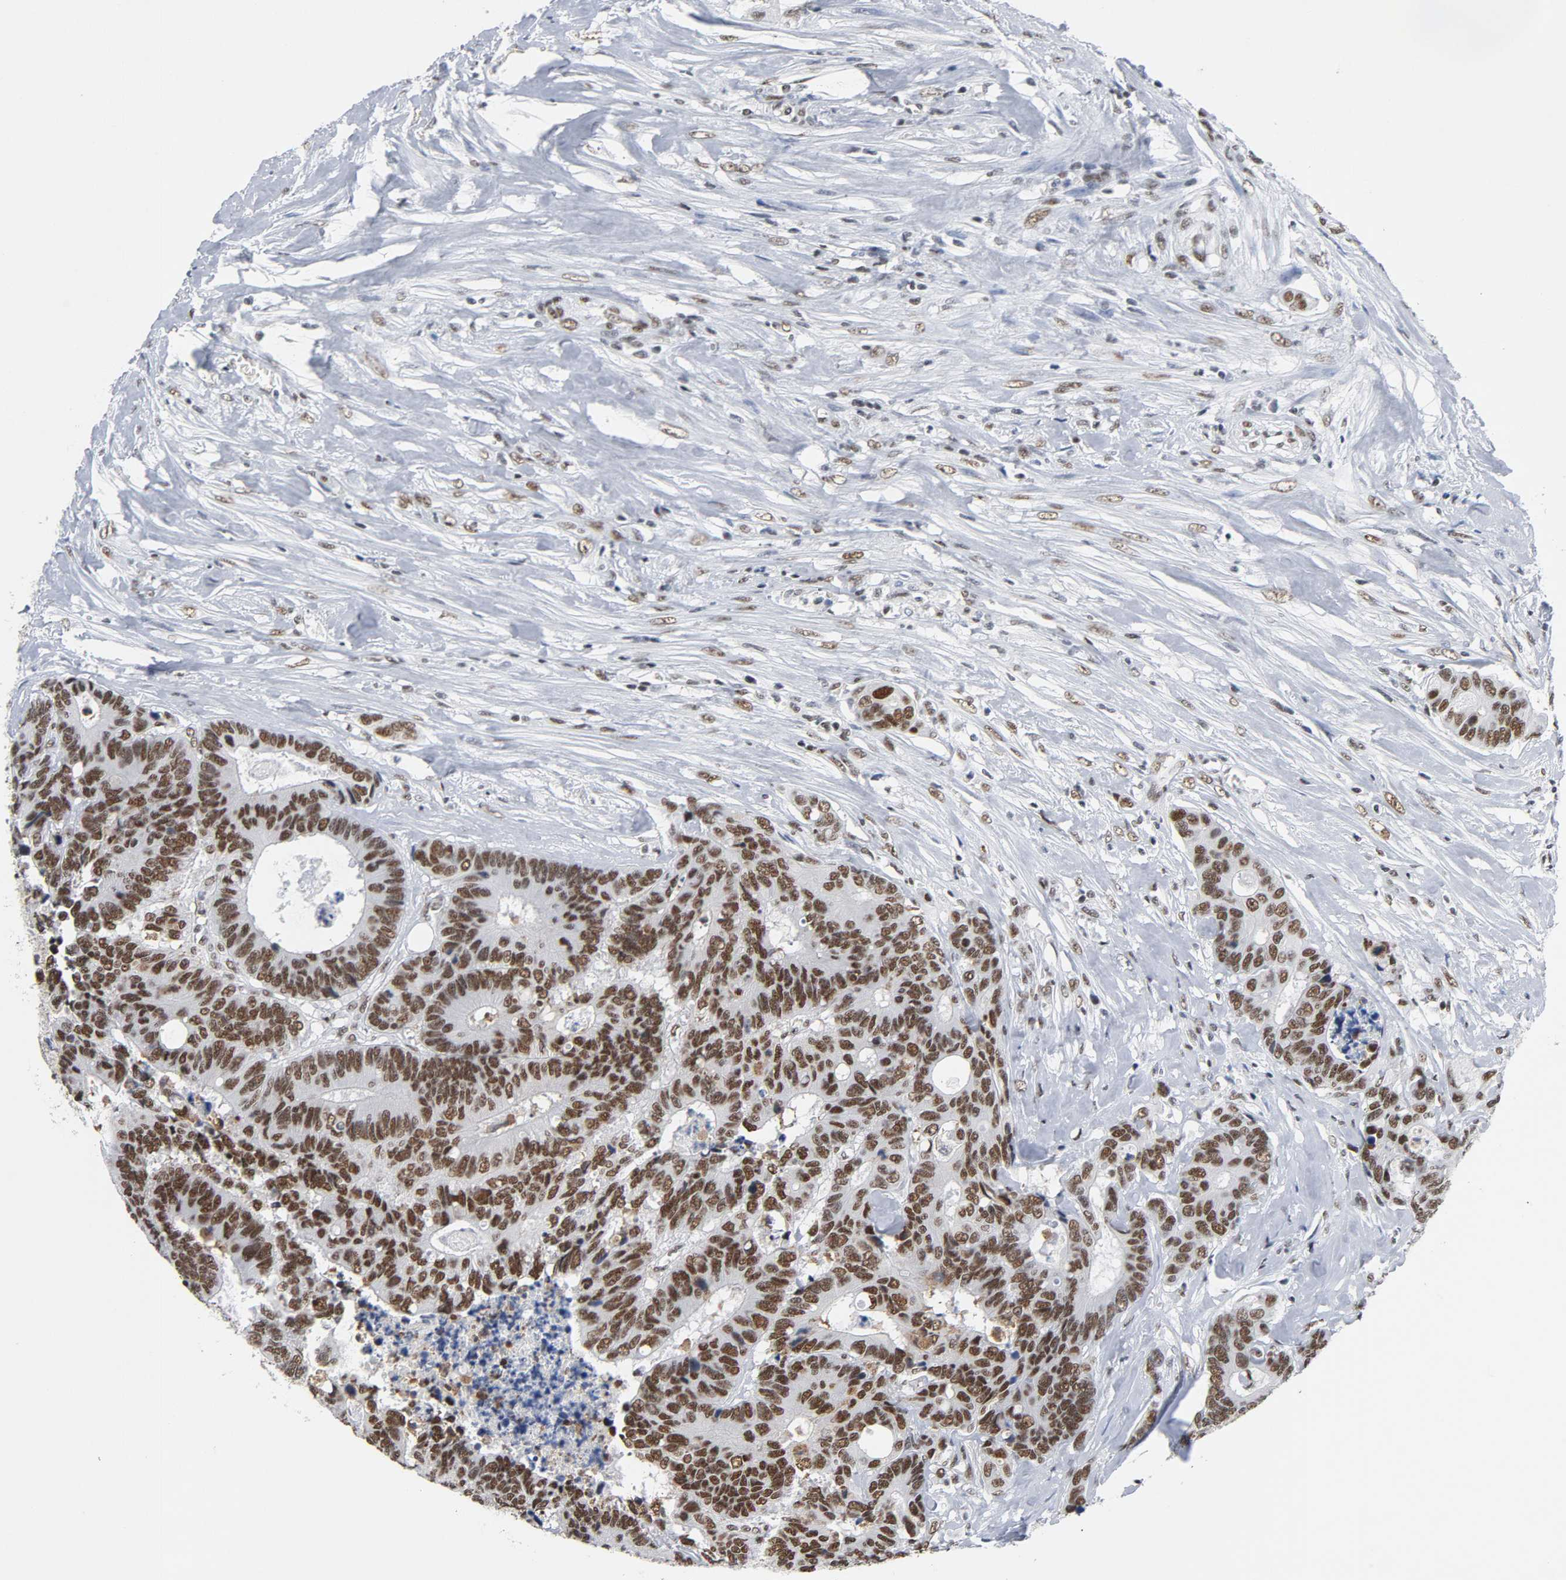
{"staining": {"intensity": "moderate", "quantity": ">75%", "location": "nuclear"}, "tissue": "colorectal cancer", "cell_type": "Tumor cells", "image_type": "cancer", "snomed": [{"axis": "morphology", "description": "Adenocarcinoma, NOS"}, {"axis": "topography", "description": "Rectum"}], "caption": "Colorectal cancer stained for a protein (brown) exhibits moderate nuclear positive expression in approximately >75% of tumor cells.", "gene": "CSTF2", "patient": {"sex": "male", "age": 55}}